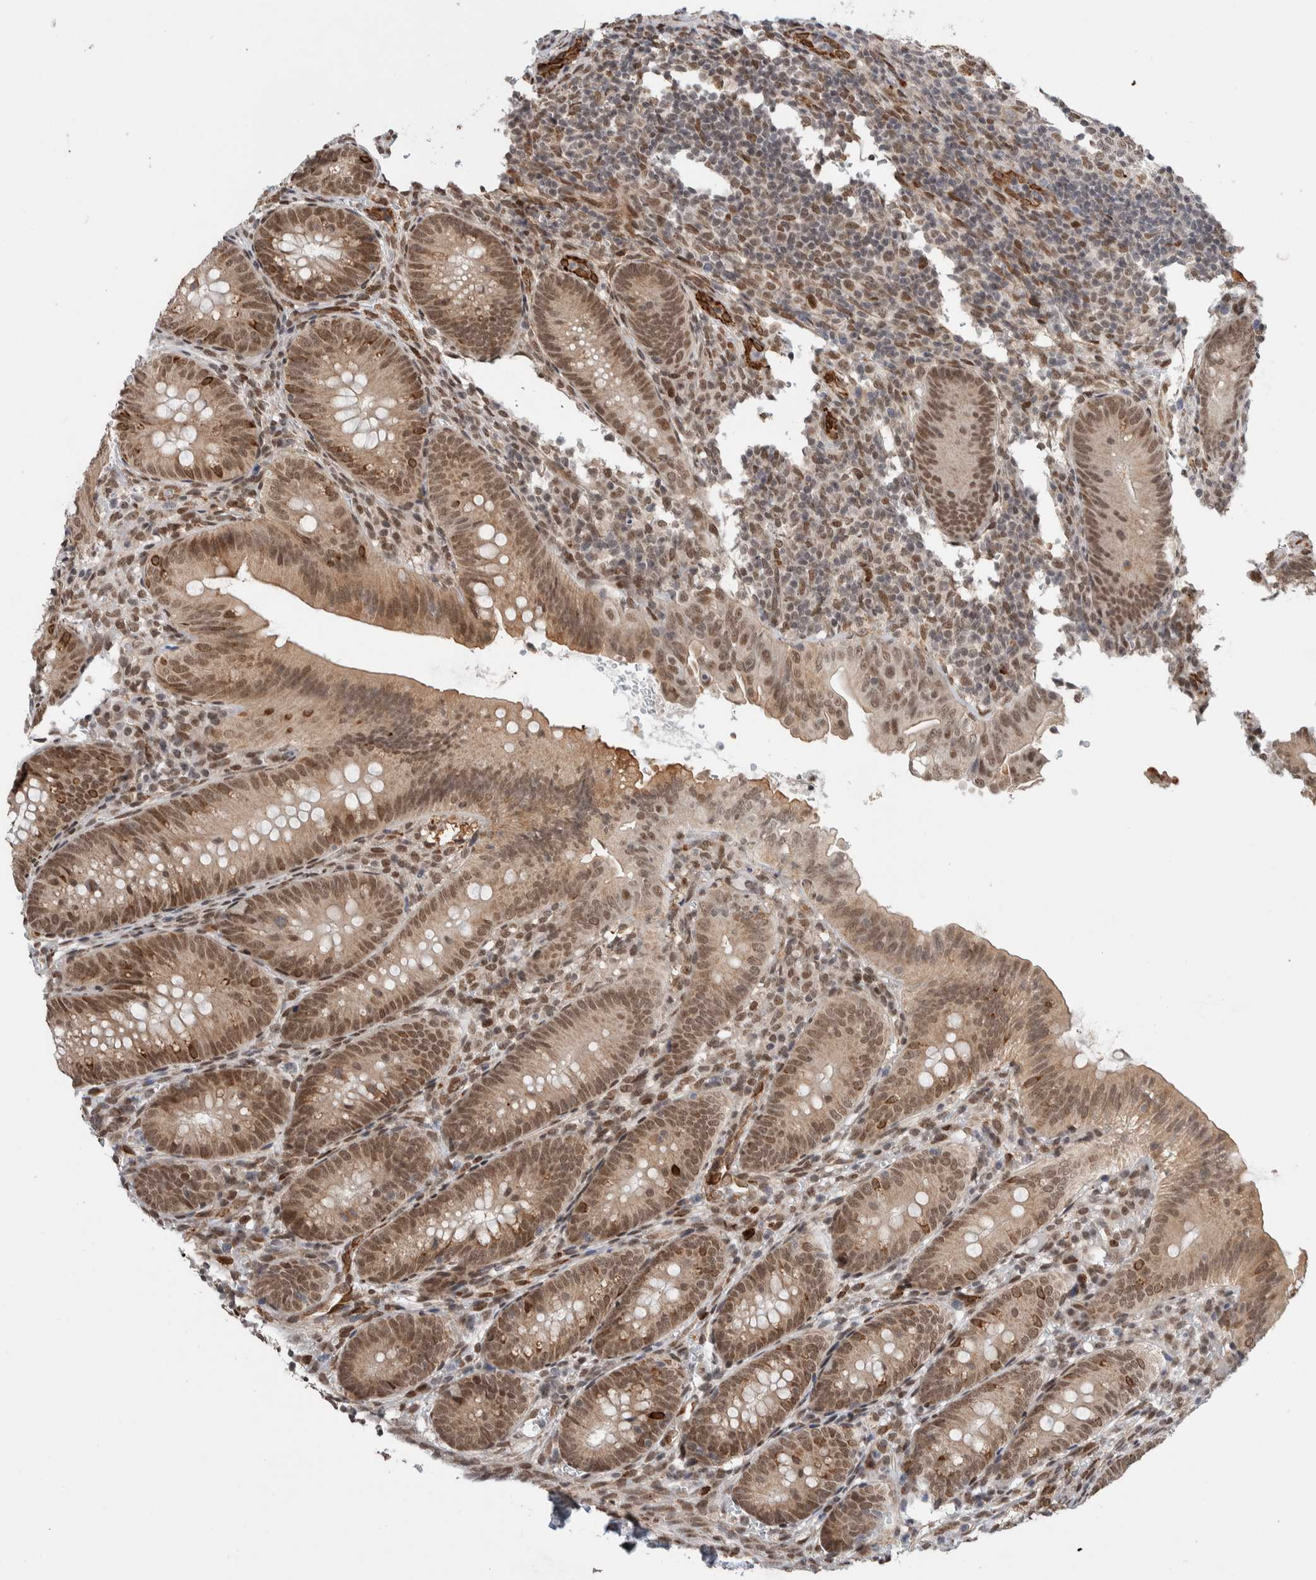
{"staining": {"intensity": "moderate", "quantity": ">75%", "location": "cytoplasmic/membranous,nuclear"}, "tissue": "appendix", "cell_type": "Glandular cells", "image_type": "normal", "snomed": [{"axis": "morphology", "description": "Normal tissue, NOS"}, {"axis": "topography", "description": "Appendix"}], "caption": "An IHC photomicrograph of normal tissue is shown. Protein staining in brown shows moderate cytoplasmic/membranous,nuclear positivity in appendix within glandular cells.", "gene": "TNRC18", "patient": {"sex": "male", "age": 1}}